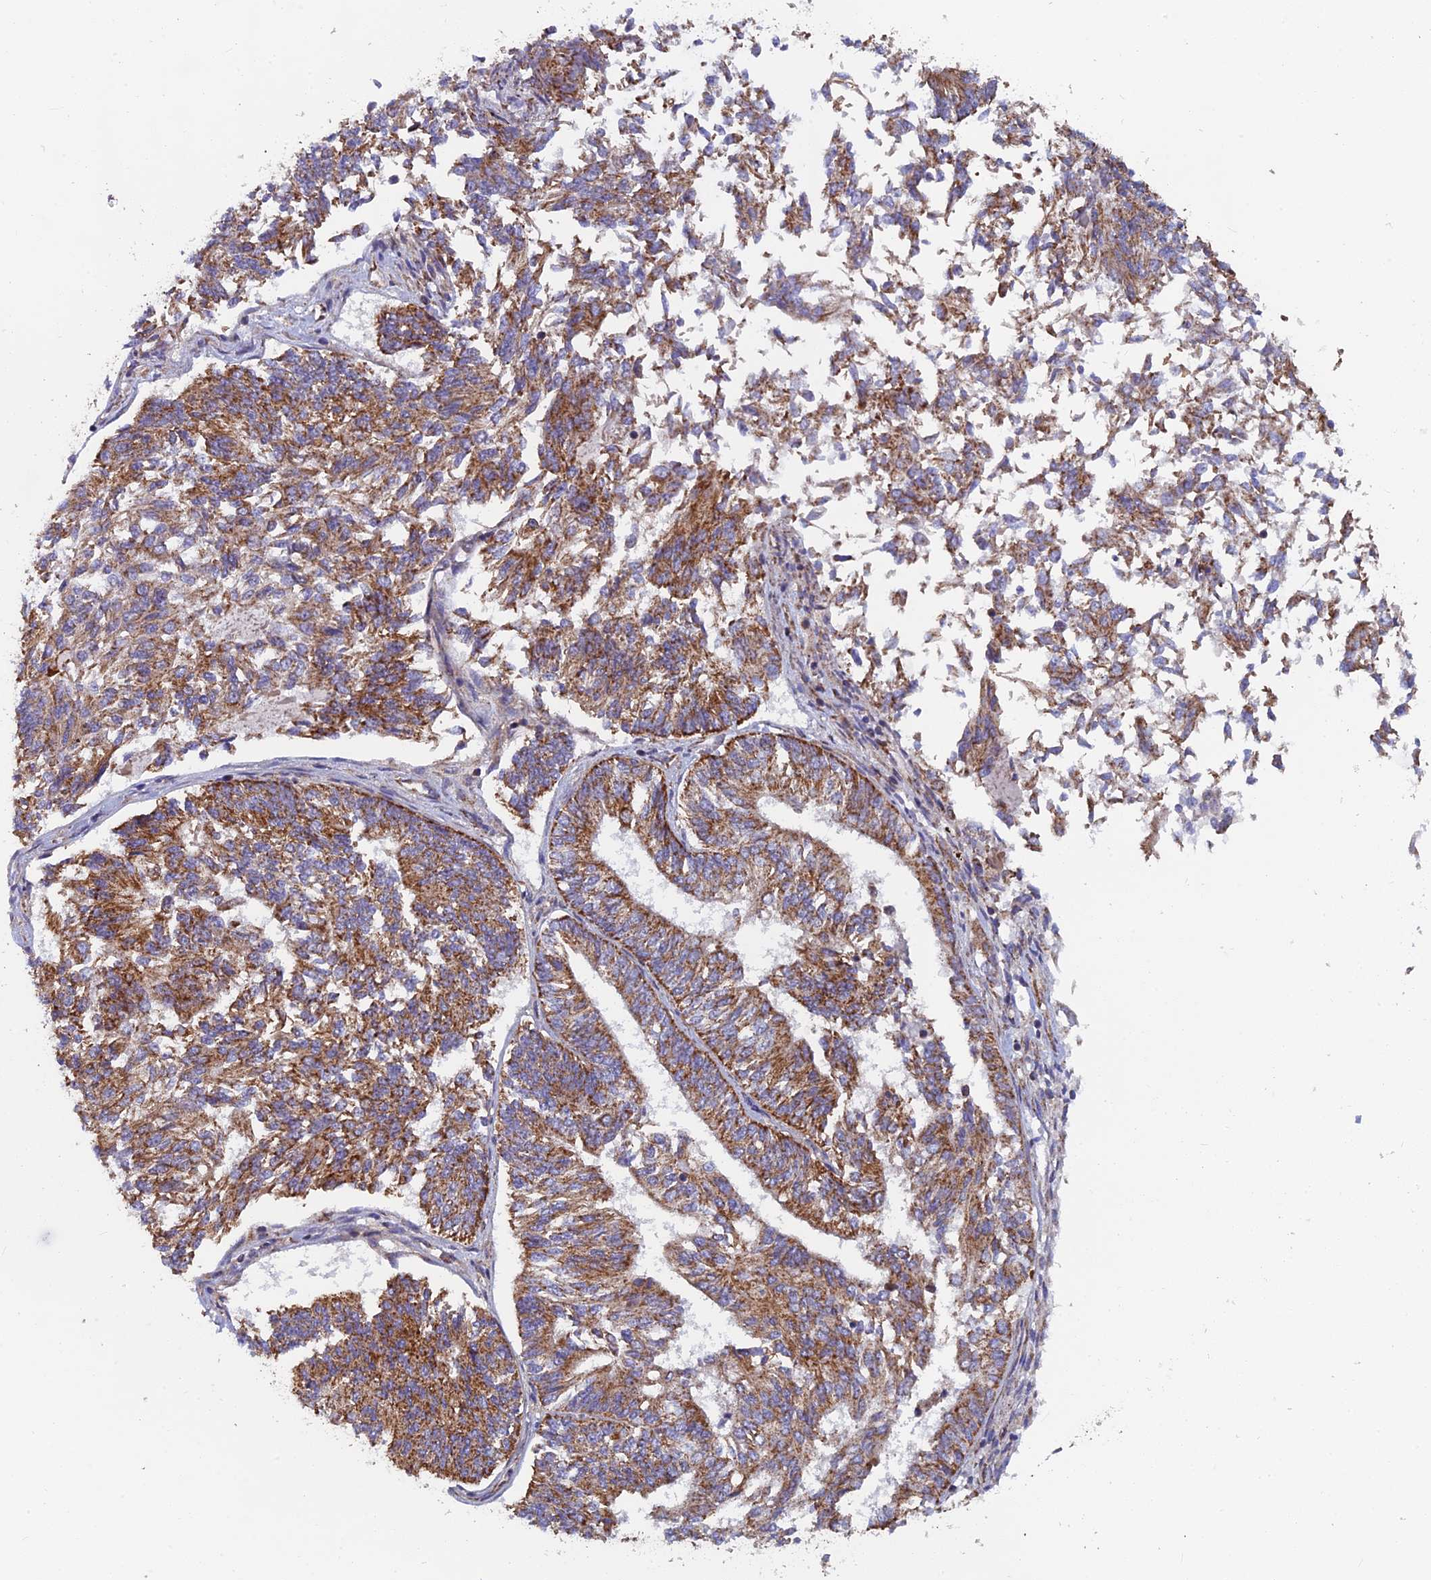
{"staining": {"intensity": "moderate", "quantity": ">75%", "location": "cytoplasmic/membranous"}, "tissue": "endometrial cancer", "cell_type": "Tumor cells", "image_type": "cancer", "snomed": [{"axis": "morphology", "description": "Adenocarcinoma, NOS"}, {"axis": "topography", "description": "Endometrium"}], "caption": "This photomicrograph shows IHC staining of endometrial cancer, with medium moderate cytoplasmic/membranous expression in about >75% of tumor cells.", "gene": "MRPS9", "patient": {"sex": "female", "age": 58}}